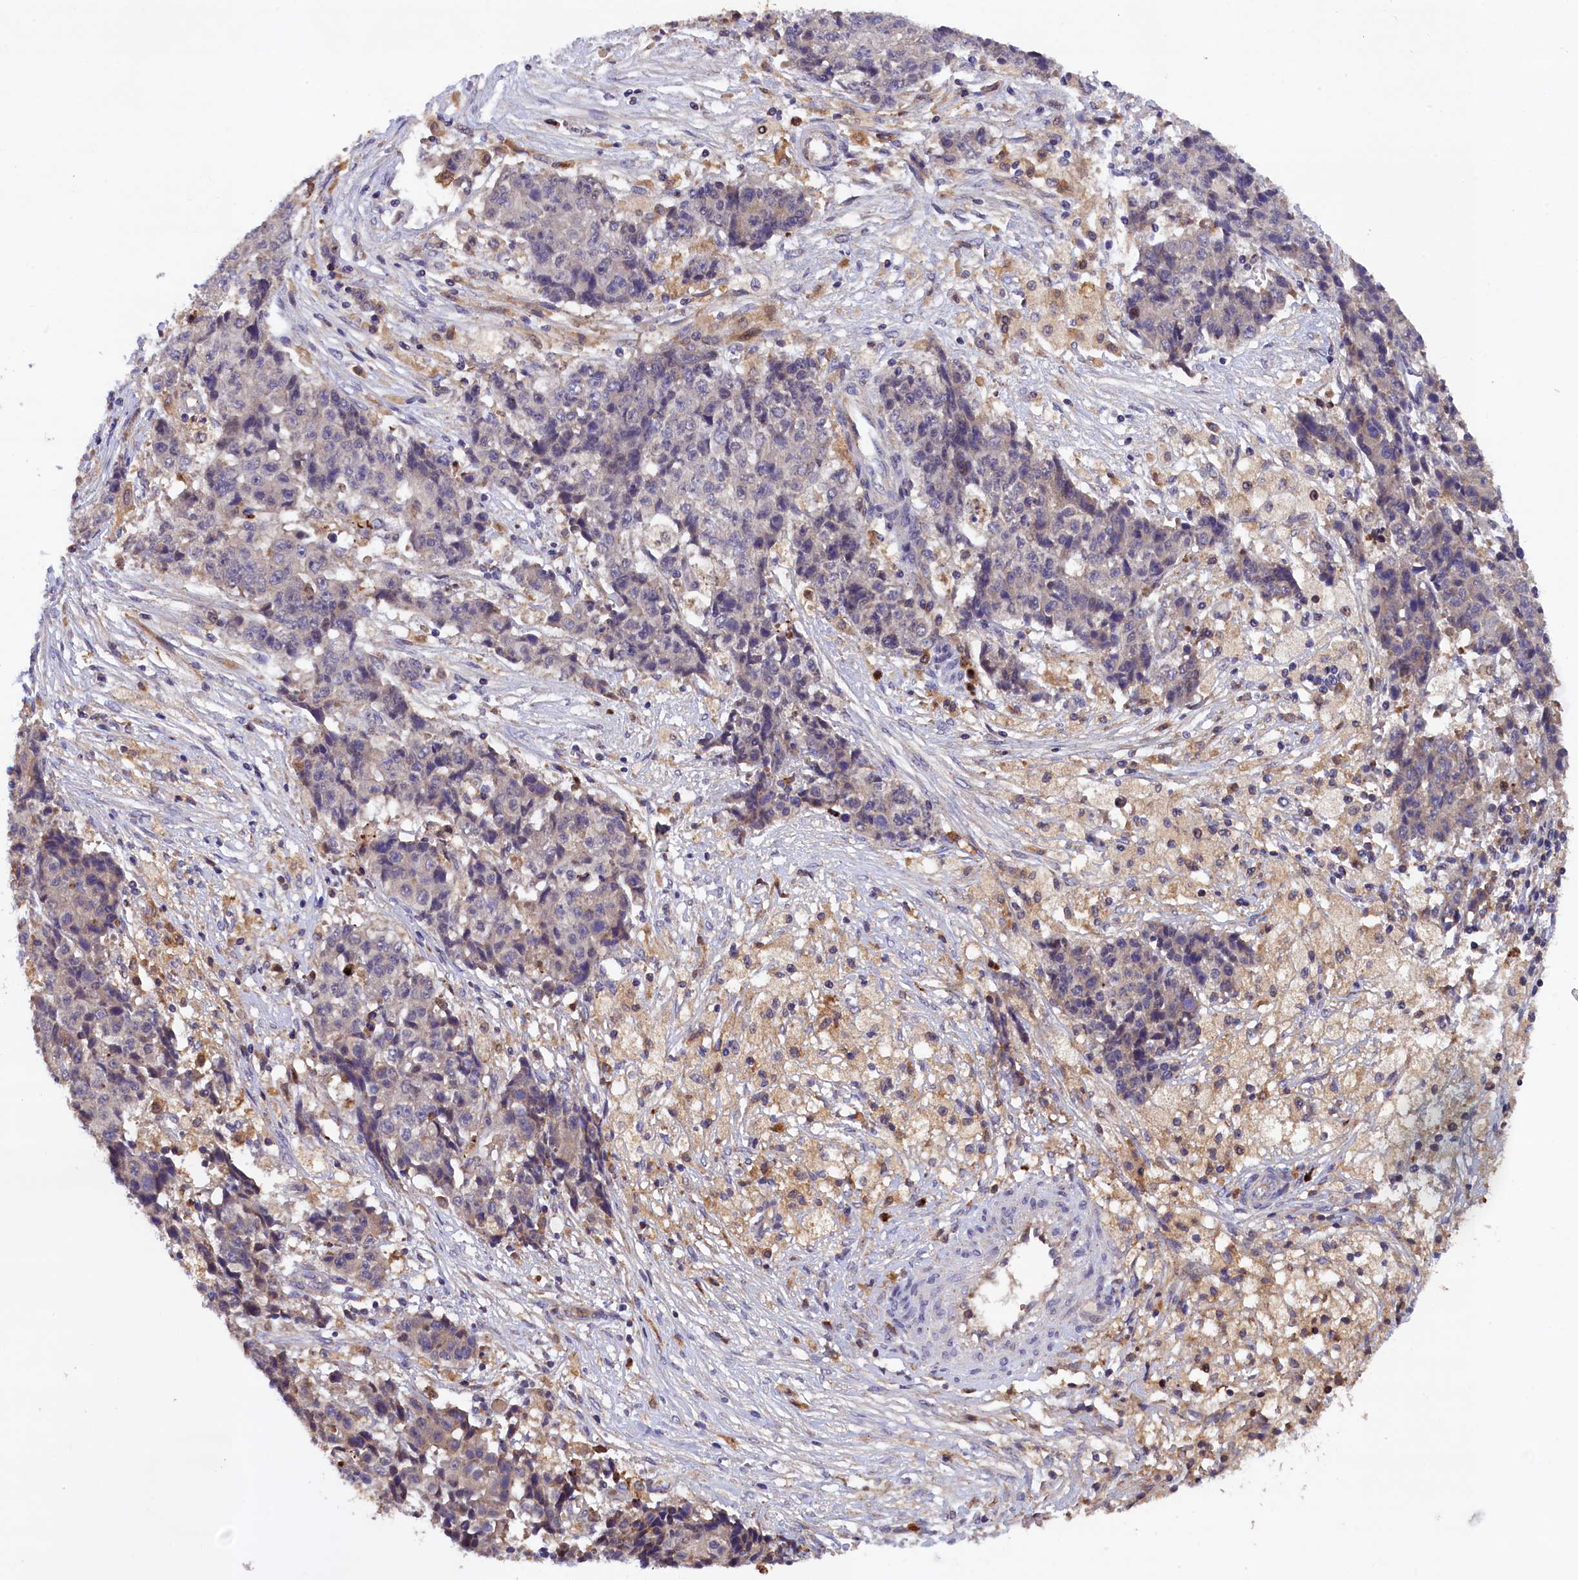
{"staining": {"intensity": "negative", "quantity": "none", "location": "none"}, "tissue": "ovarian cancer", "cell_type": "Tumor cells", "image_type": "cancer", "snomed": [{"axis": "morphology", "description": "Carcinoma, endometroid"}, {"axis": "topography", "description": "Ovary"}], "caption": "This micrograph is of ovarian cancer stained with IHC to label a protein in brown with the nuclei are counter-stained blue. There is no expression in tumor cells.", "gene": "NAIP", "patient": {"sex": "female", "age": 42}}